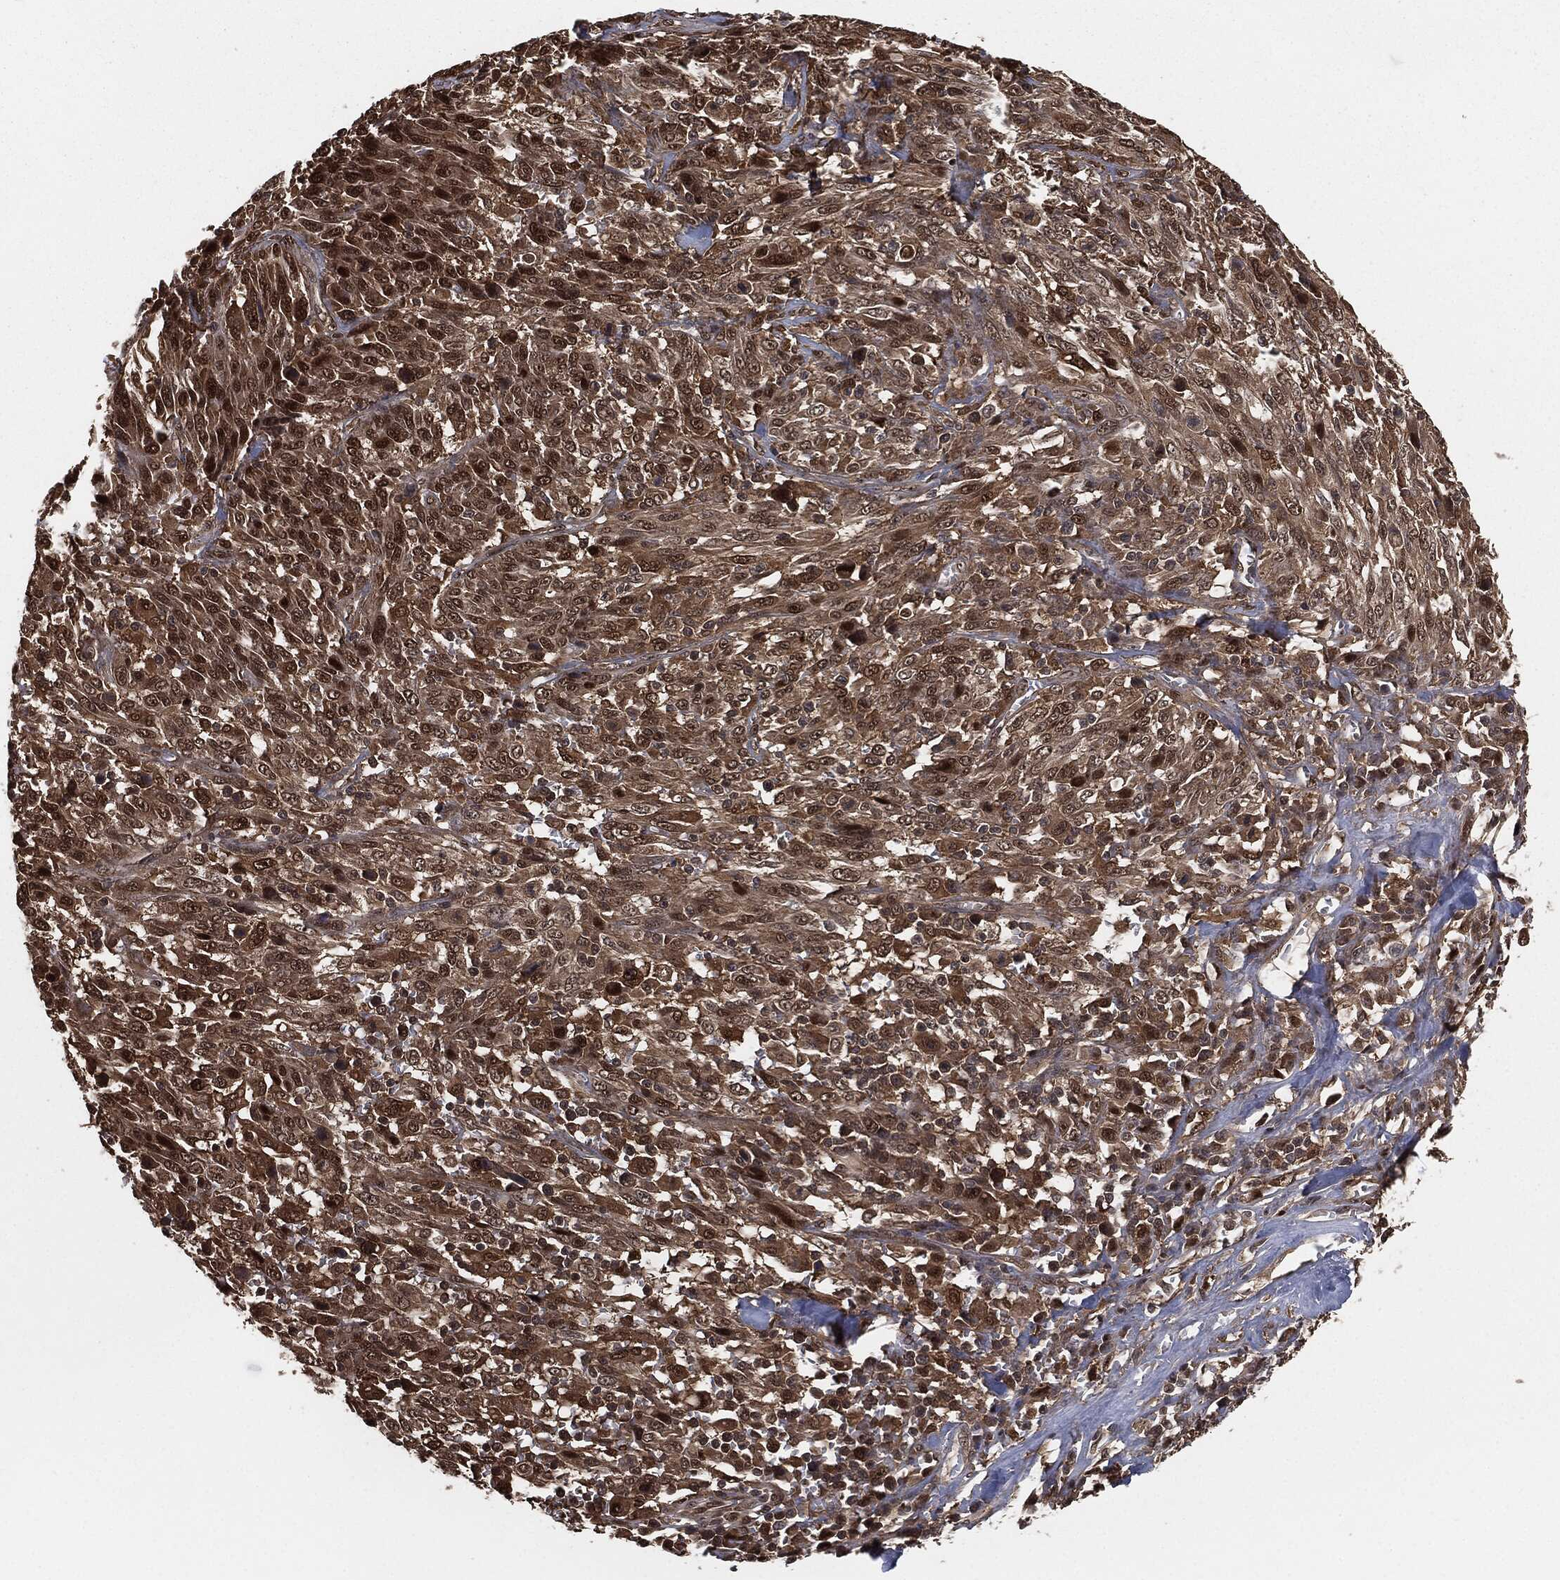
{"staining": {"intensity": "moderate", "quantity": ">75%", "location": "cytoplasmic/membranous,nuclear"}, "tissue": "melanoma", "cell_type": "Tumor cells", "image_type": "cancer", "snomed": [{"axis": "morphology", "description": "Malignant melanoma, NOS"}, {"axis": "topography", "description": "Skin"}], "caption": "Malignant melanoma stained with immunohistochemistry reveals moderate cytoplasmic/membranous and nuclear staining in about >75% of tumor cells. The staining was performed using DAB (3,3'-diaminobenzidine) to visualize the protein expression in brown, while the nuclei were stained in blue with hematoxylin (Magnification: 20x).", "gene": "CAPRIN2", "patient": {"sex": "female", "age": 91}}